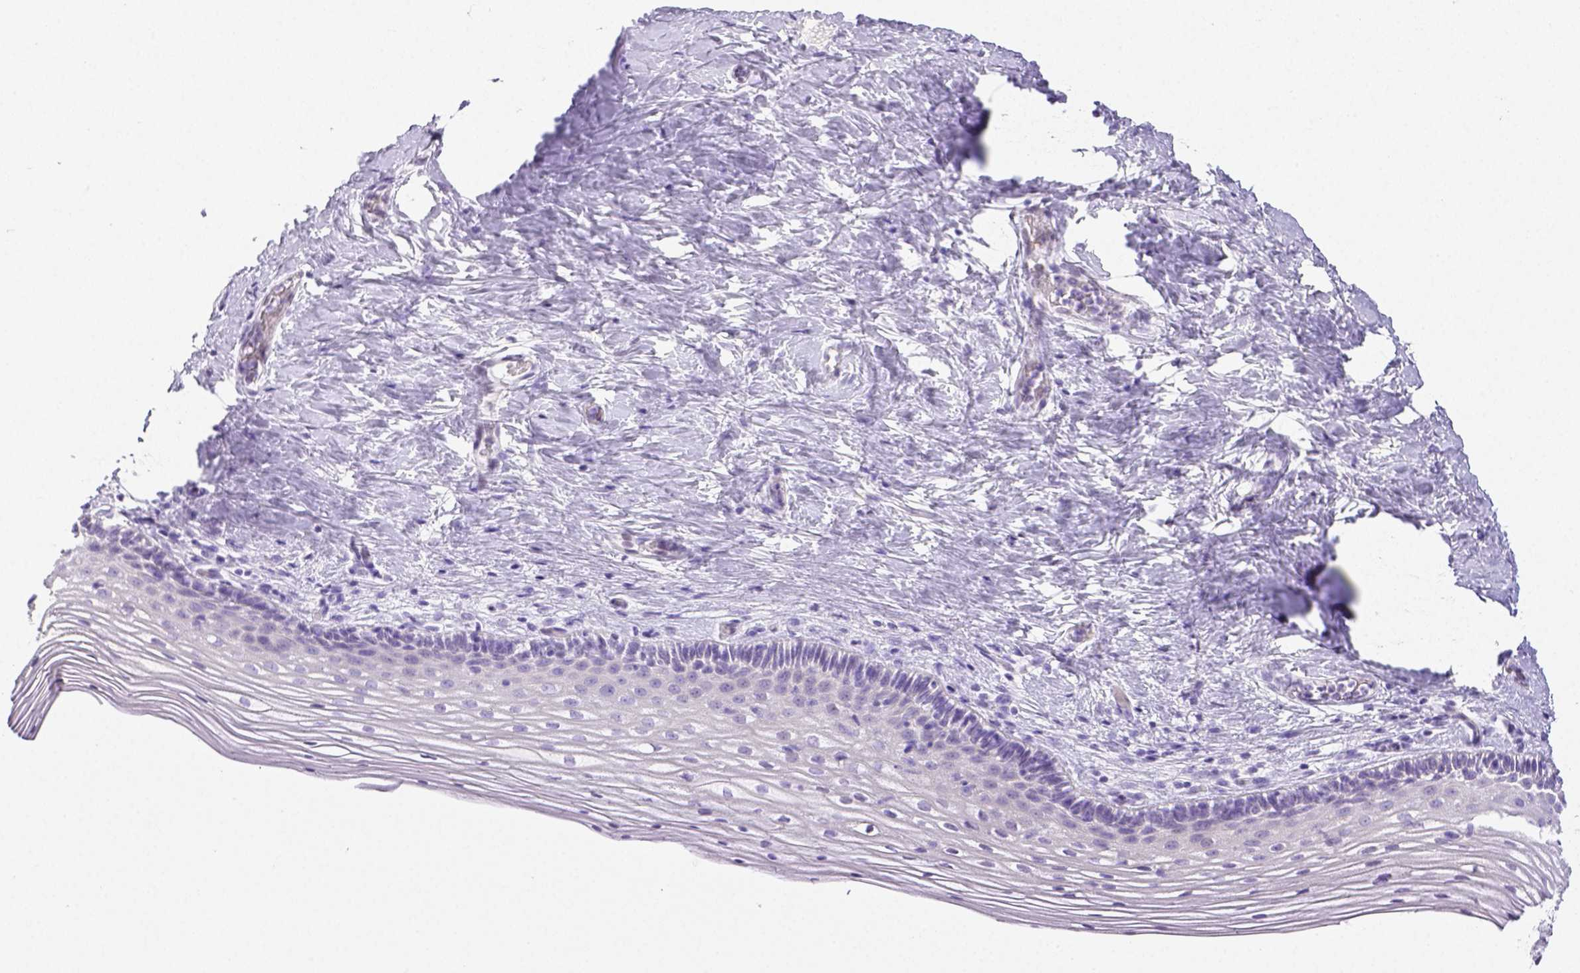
{"staining": {"intensity": "negative", "quantity": "none", "location": "none"}, "tissue": "vagina", "cell_type": "Squamous epithelial cells", "image_type": "normal", "snomed": [{"axis": "morphology", "description": "Normal tissue, NOS"}, {"axis": "topography", "description": "Vagina"}], "caption": "Squamous epithelial cells show no significant protein expression in benign vagina.", "gene": "ARHGAP36", "patient": {"sex": "female", "age": 45}}